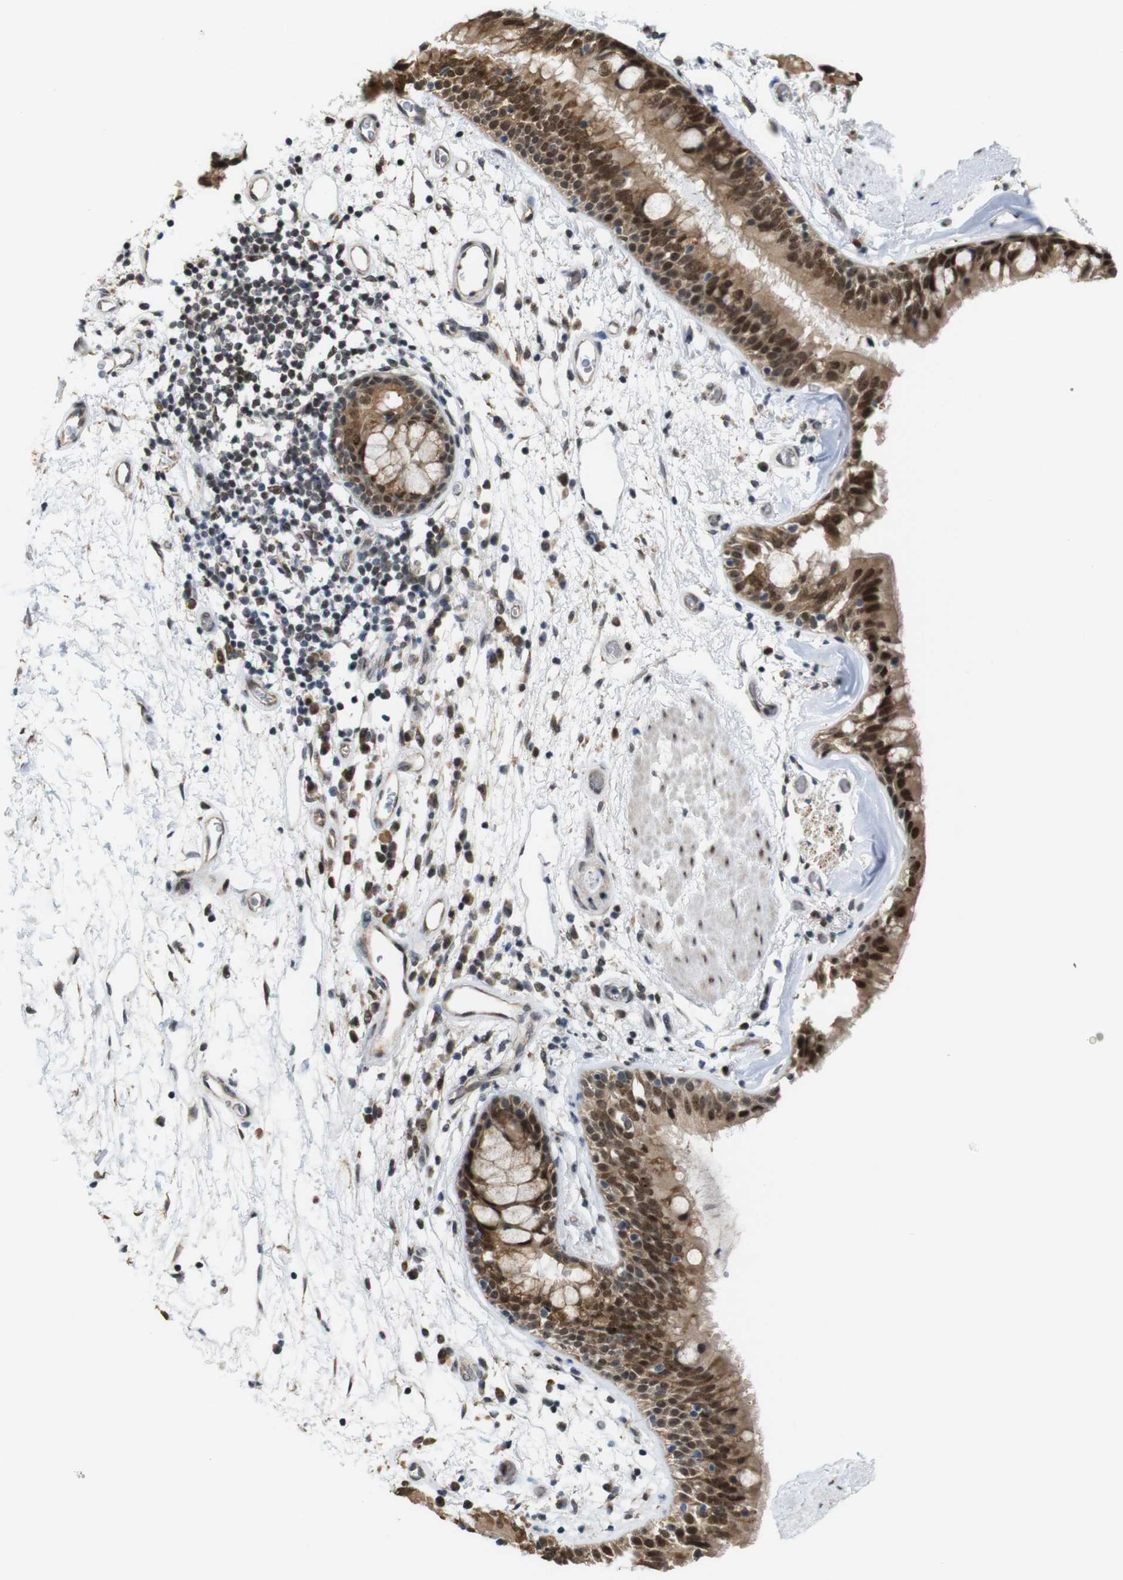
{"staining": {"intensity": "strong", "quantity": ">75%", "location": "cytoplasmic/membranous,nuclear"}, "tissue": "bronchus", "cell_type": "Respiratory epithelial cells", "image_type": "normal", "snomed": [{"axis": "morphology", "description": "Normal tissue, NOS"}, {"axis": "morphology", "description": "Adenocarcinoma, NOS"}, {"axis": "topography", "description": "Bronchus"}, {"axis": "topography", "description": "Lung"}], "caption": "A brown stain shows strong cytoplasmic/membranous,nuclear positivity of a protein in respiratory epithelial cells of unremarkable human bronchus.", "gene": "PNMA8A", "patient": {"sex": "female", "age": 54}}